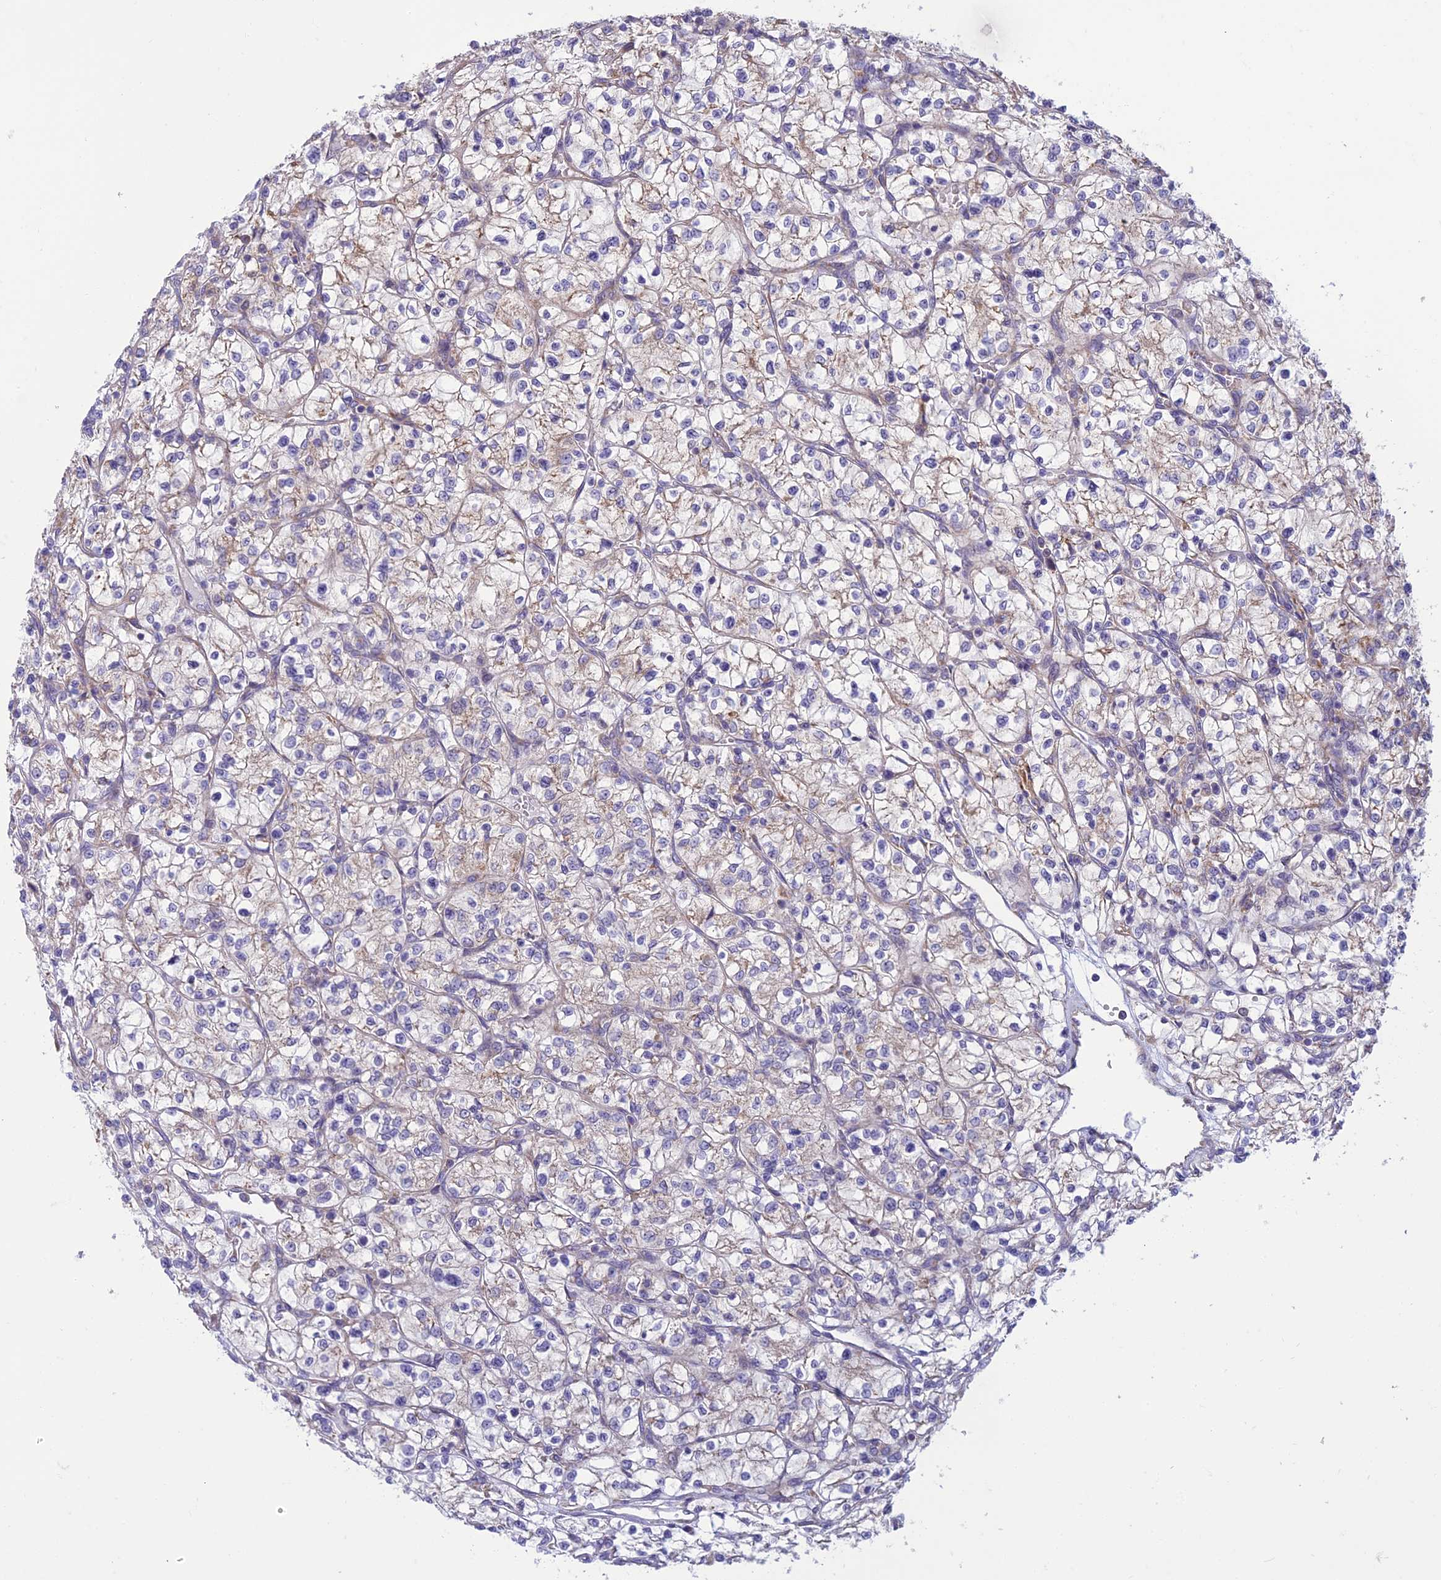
{"staining": {"intensity": "weak", "quantity": "<25%", "location": "cytoplasmic/membranous"}, "tissue": "renal cancer", "cell_type": "Tumor cells", "image_type": "cancer", "snomed": [{"axis": "morphology", "description": "Adenocarcinoma, NOS"}, {"axis": "topography", "description": "Kidney"}], "caption": "Immunohistochemistry image of adenocarcinoma (renal) stained for a protein (brown), which exhibits no staining in tumor cells.", "gene": "RPL17-C18orf32", "patient": {"sex": "female", "age": 64}}